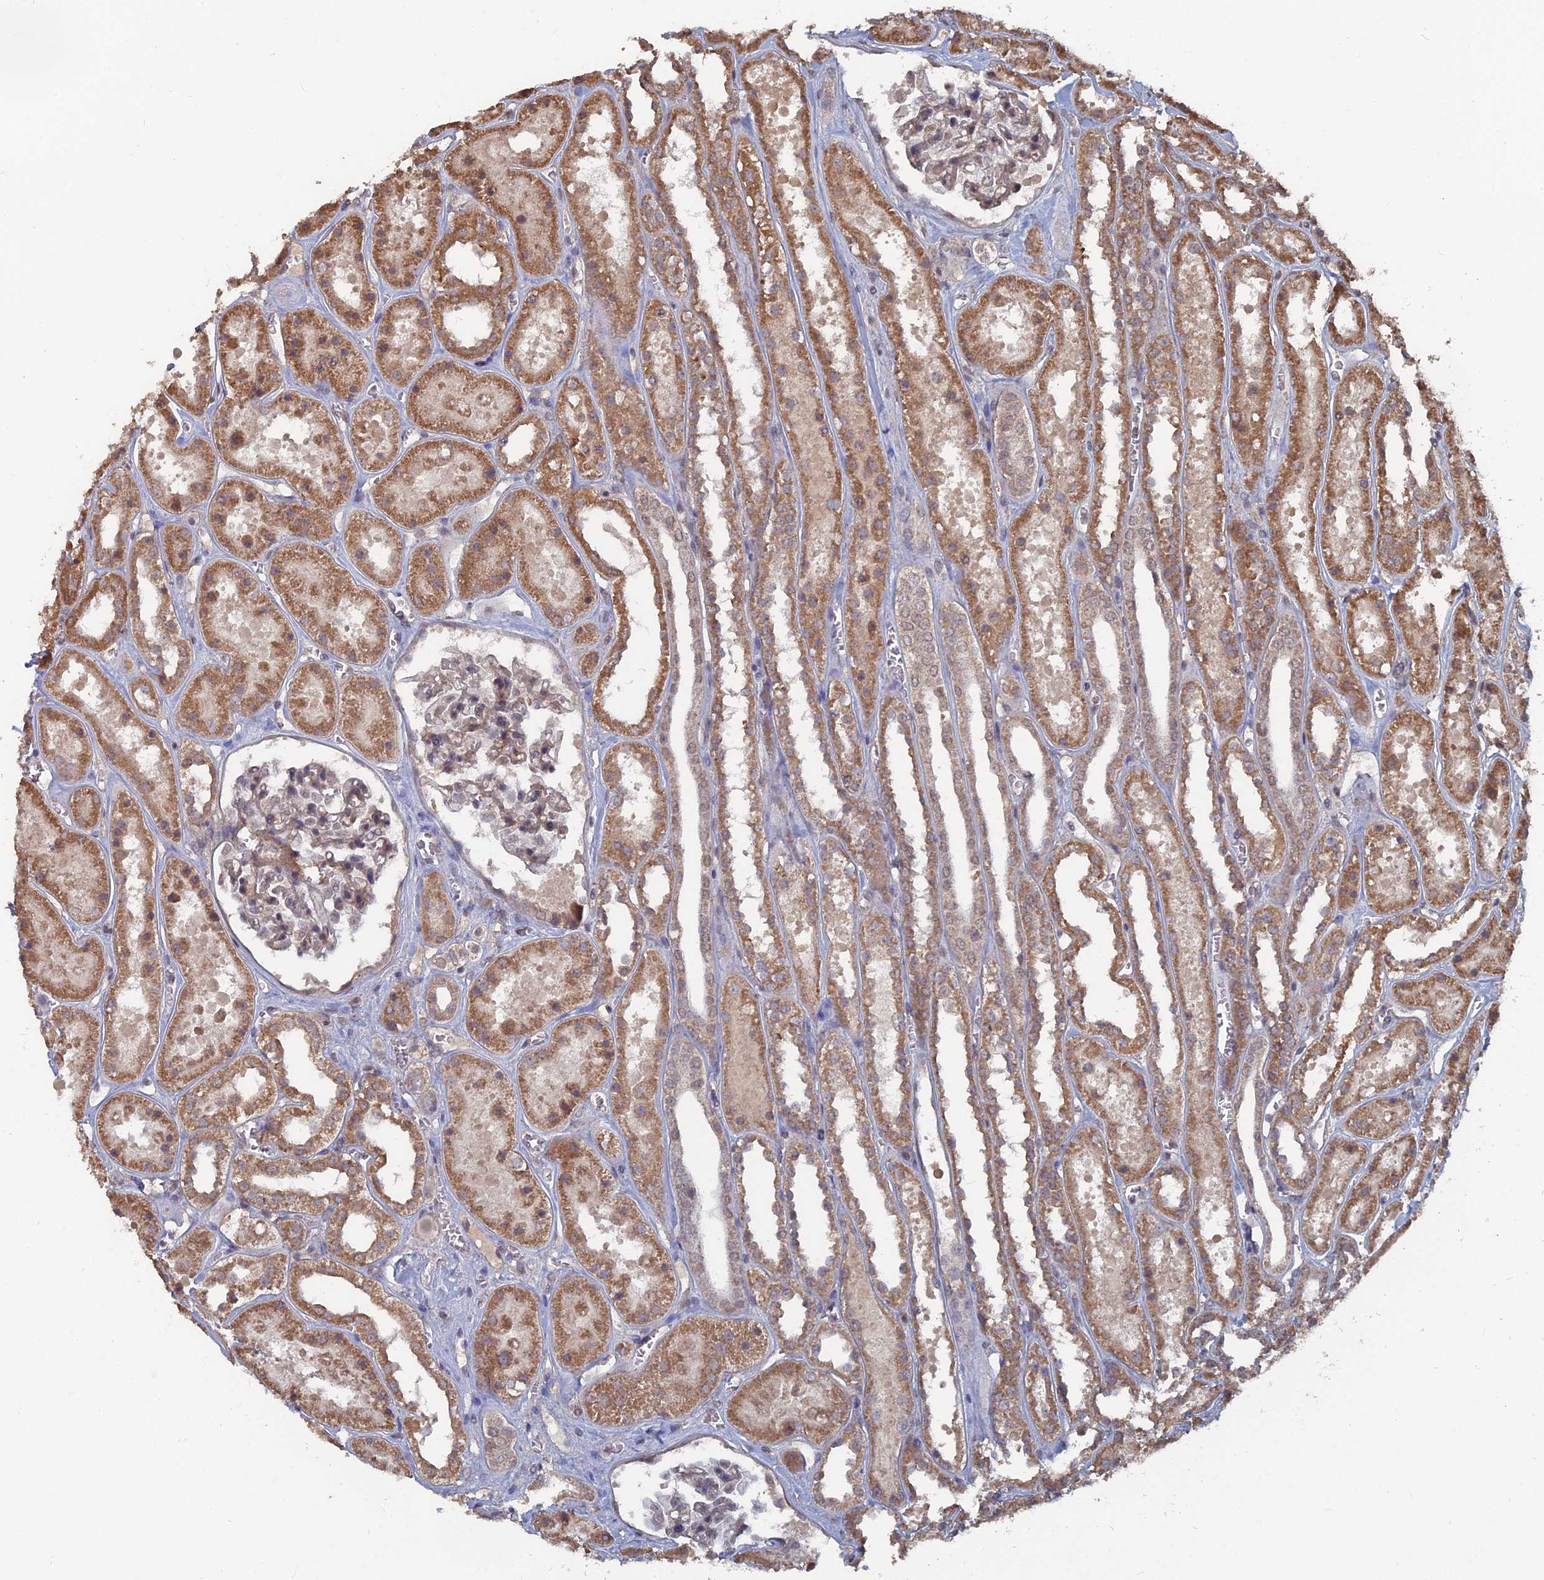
{"staining": {"intensity": "weak", "quantity": "25%-75%", "location": "nuclear"}, "tissue": "kidney", "cell_type": "Cells in glomeruli", "image_type": "normal", "snomed": [{"axis": "morphology", "description": "Normal tissue, NOS"}, {"axis": "topography", "description": "Kidney"}], "caption": "Brown immunohistochemical staining in normal kidney shows weak nuclear expression in about 25%-75% of cells in glomeruli. The staining was performed using DAB to visualize the protein expression in brown, while the nuclei were stained in blue with hematoxylin (Magnification: 20x).", "gene": "CCNP", "patient": {"sex": "female", "age": 41}}